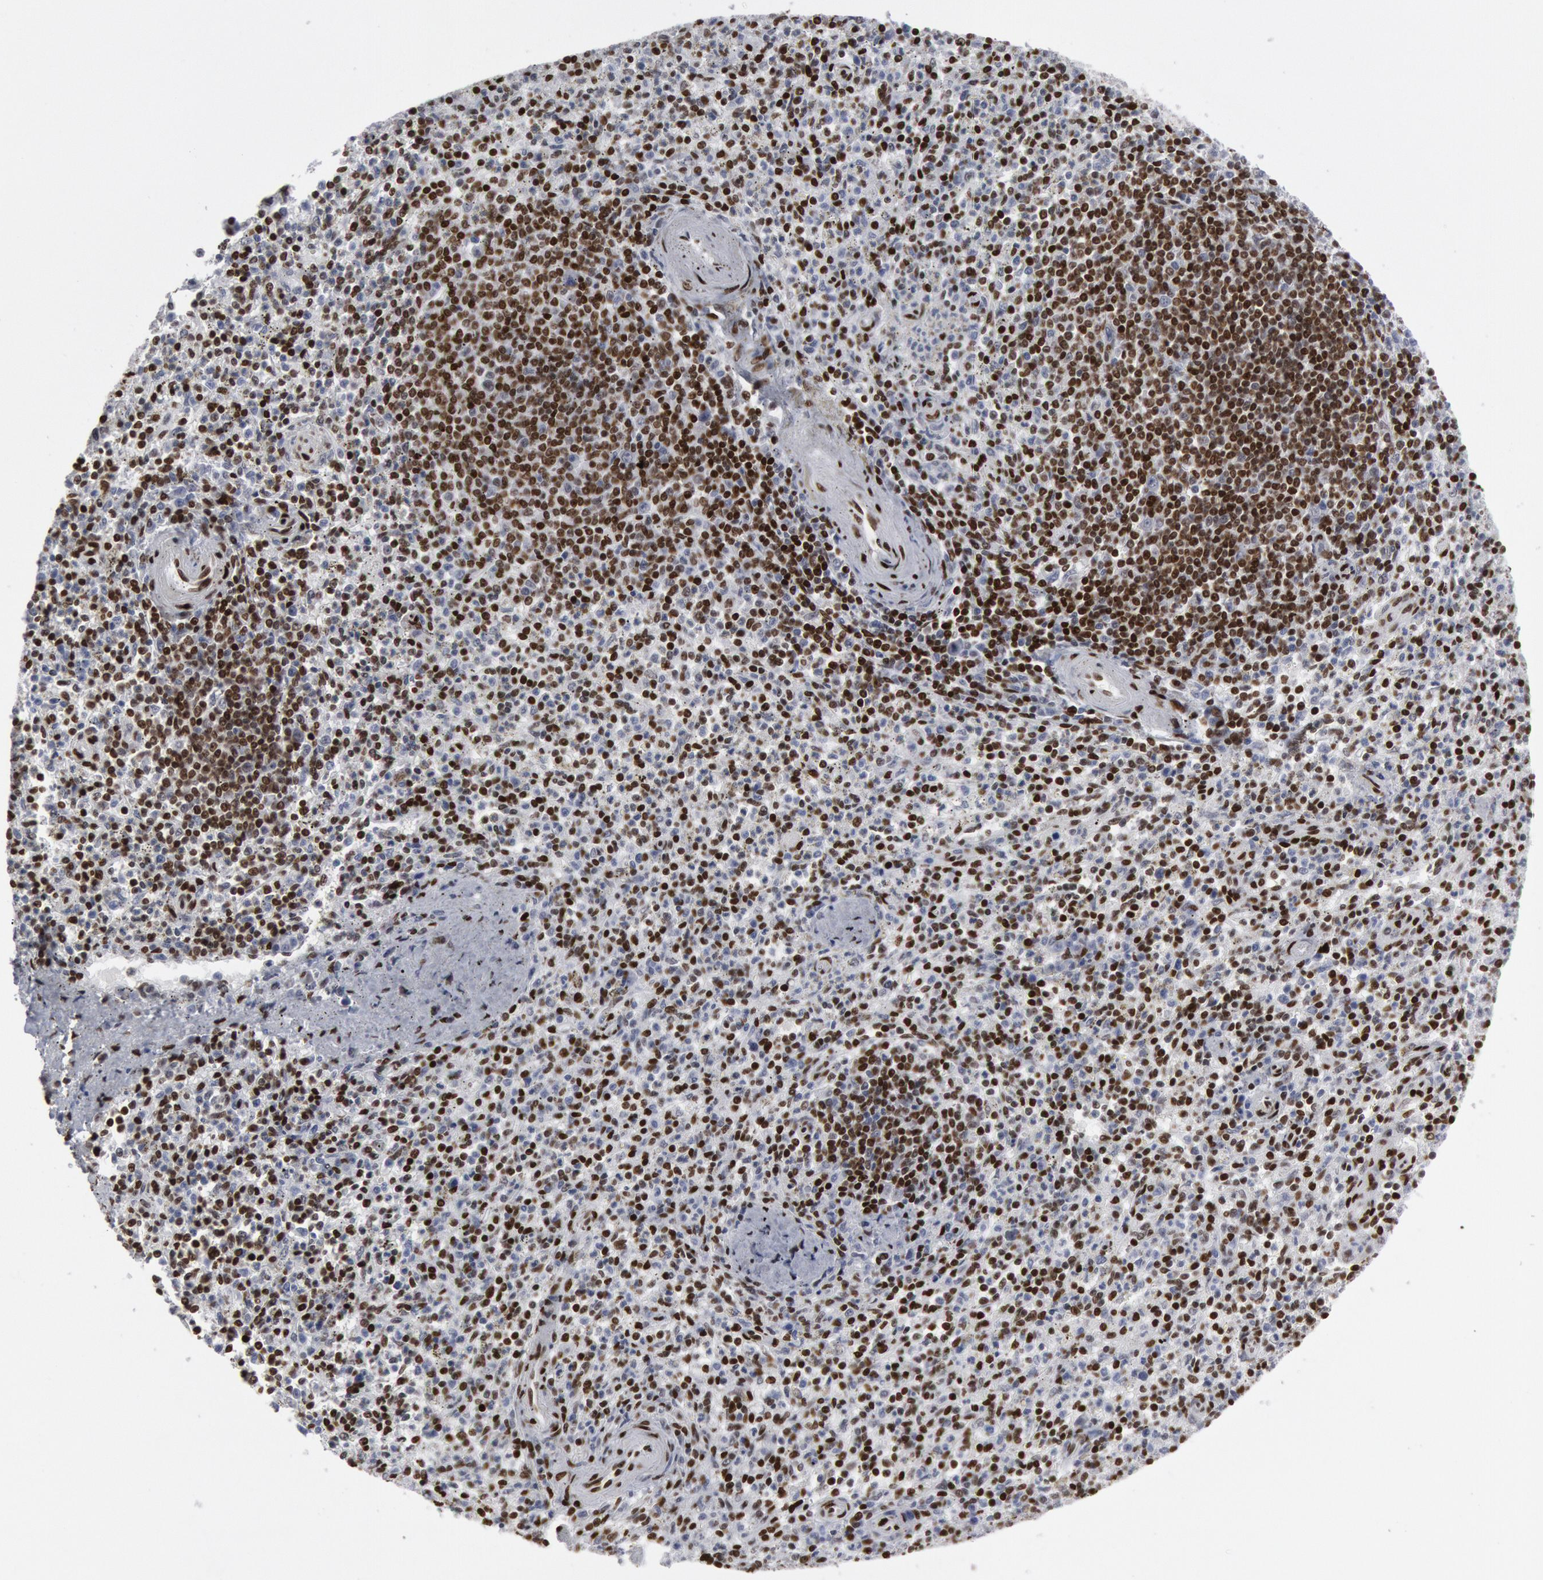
{"staining": {"intensity": "moderate", "quantity": "25%-75%", "location": "nuclear"}, "tissue": "spleen", "cell_type": "Cells in red pulp", "image_type": "normal", "snomed": [{"axis": "morphology", "description": "Normal tissue, NOS"}, {"axis": "topography", "description": "Spleen"}], "caption": "IHC of unremarkable spleen demonstrates medium levels of moderate nuclear expression in approximately 25%-75% of cells in red pulp.", "gene": "MECP2", "patient": {"sex": "male", "age": 72}}